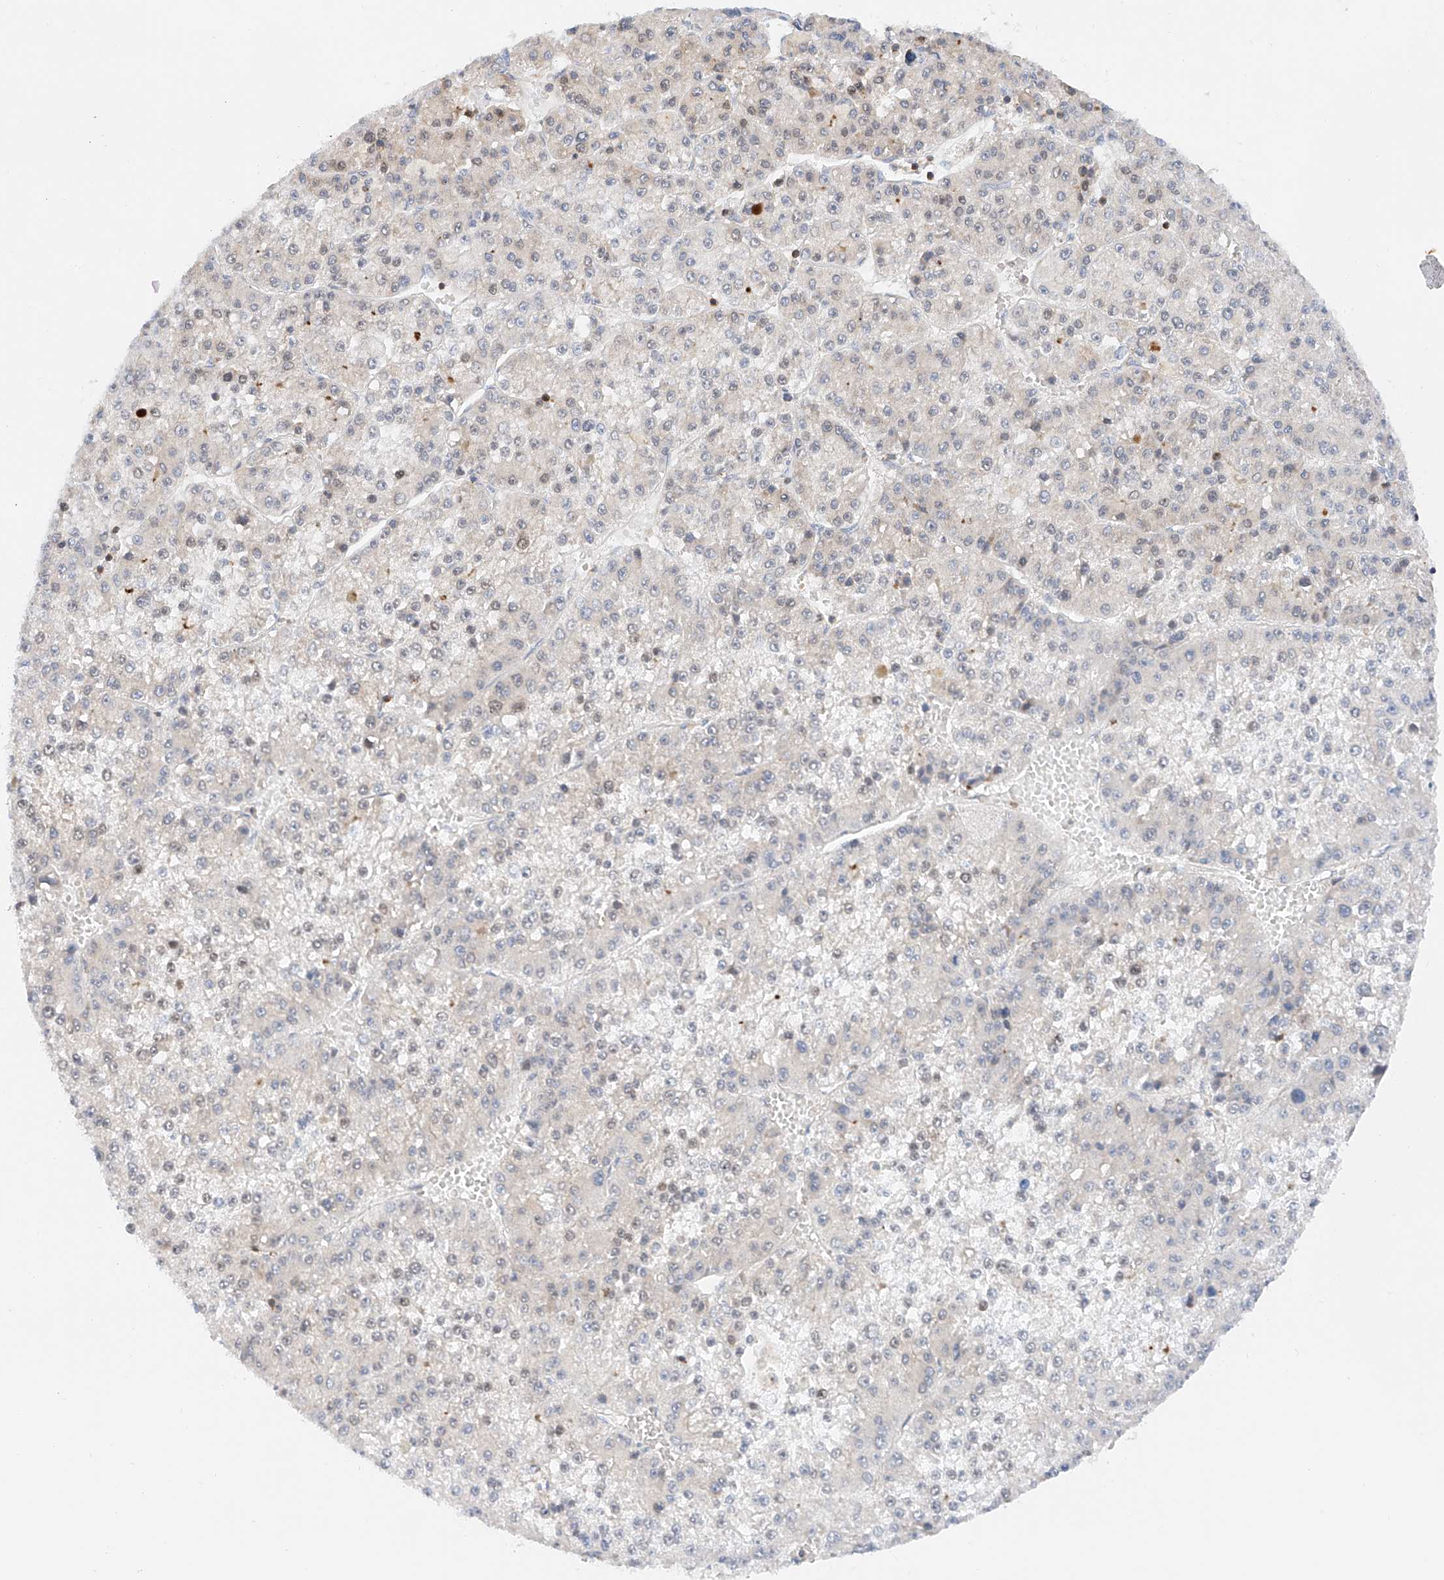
{"staining": {"intensity": "negative", "quantity": "none", "location": "none"}, "tissue": "liver cancer", "cell_type": "Tumor cells", "image_type": "cancer", "snomed": [{"axis": "morphology", "description": "Carcinoma, Hepatocellular, NOS"}, {"axis": "topography", "description": "Liver"}], "caption": "There is no significant staining in tumor cells of liver cancer.", "gene": "MFN2", "patient": {"sex": "female", "age": 73}}